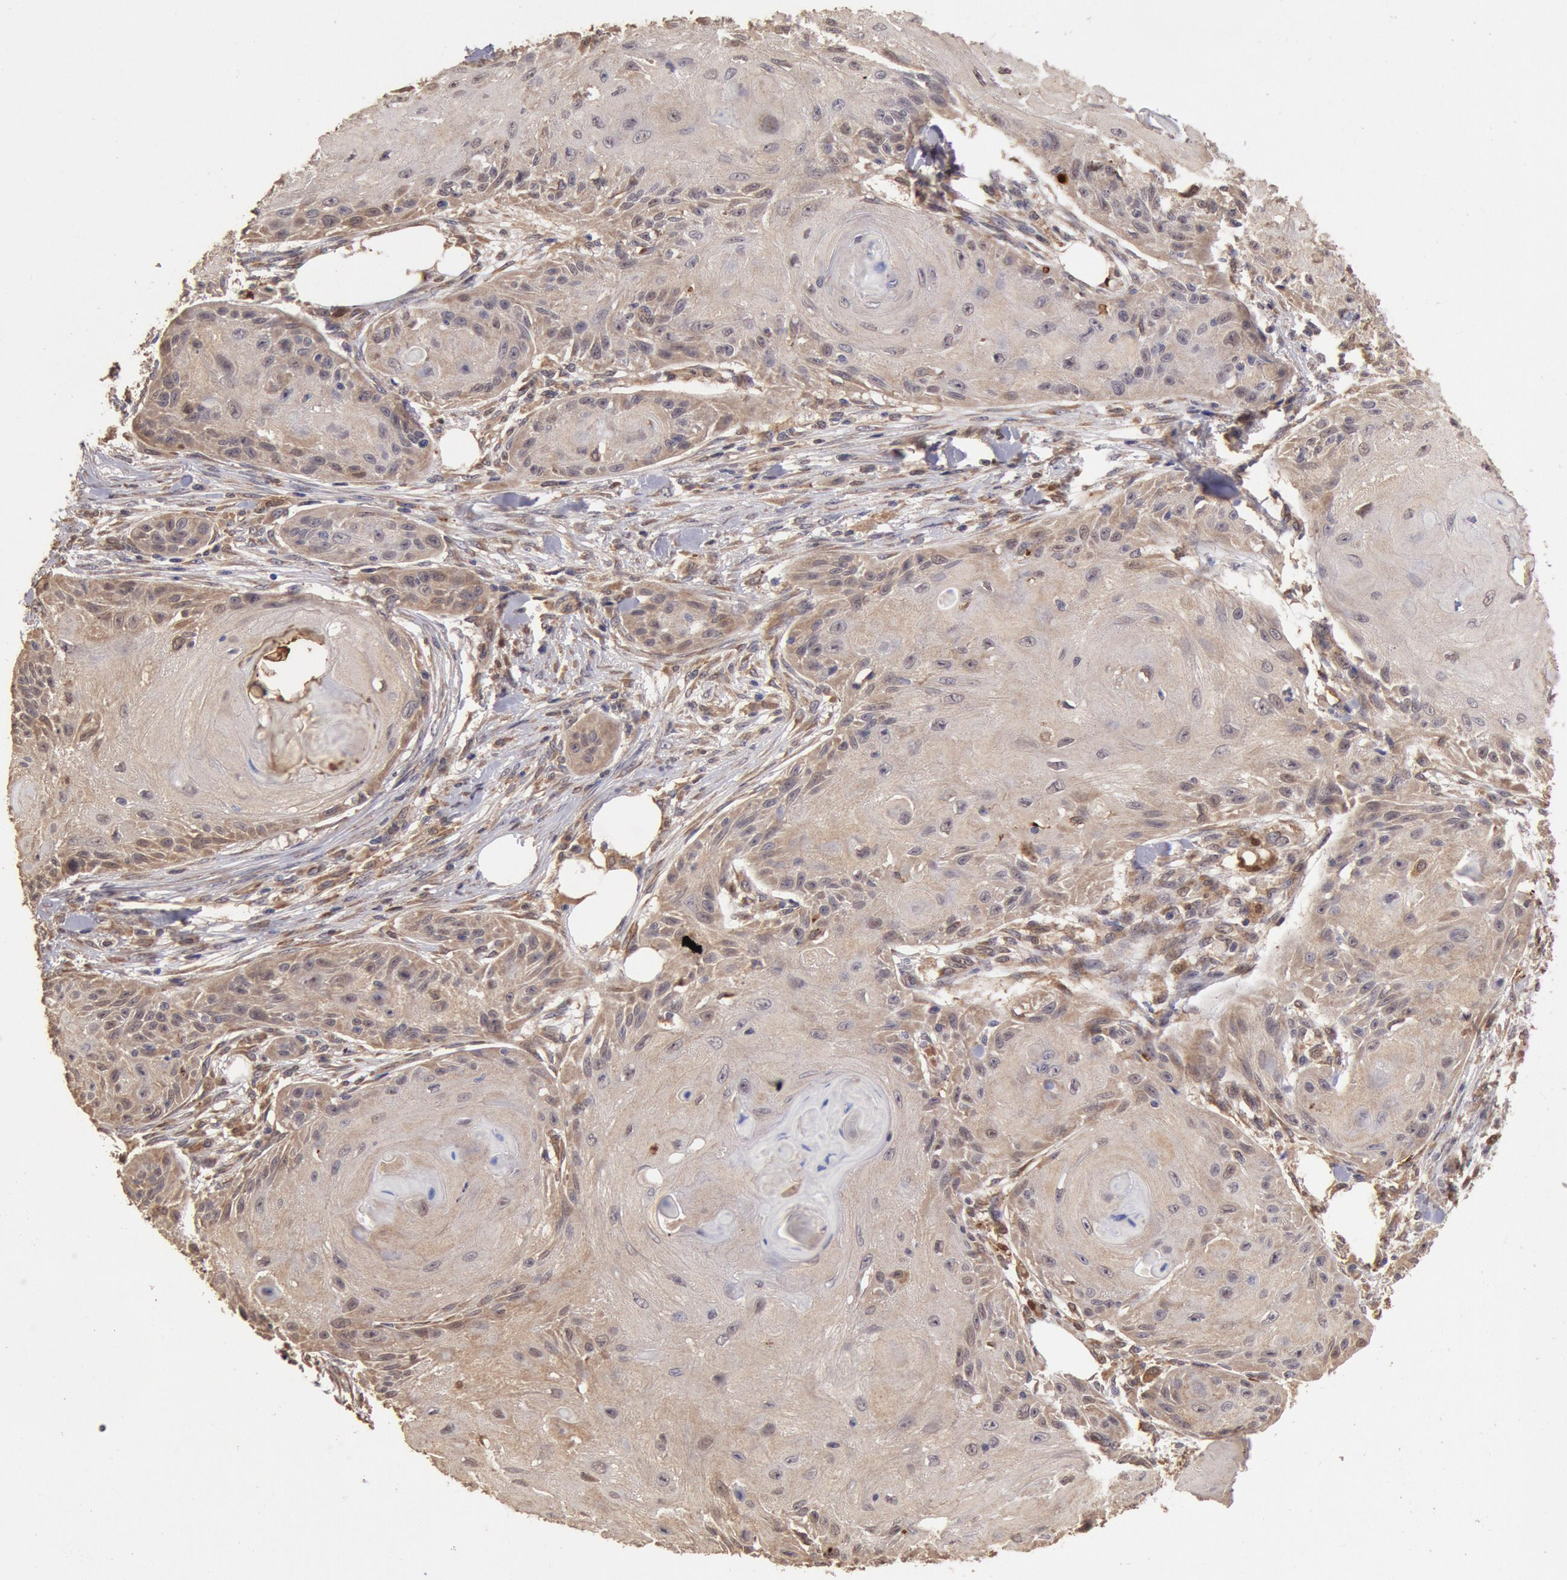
{"staining": {"intensity": "weak", "quantity": ">75%", "location": "cytoplasmic/membranous"}, "tissue": "skin cancer", "cell_type": "Tumor cells", "image_type": "cancer", "snomed": [{"axis": "morphology", "description": "Squamous cell carcinoma, NOS"}, {"axis": "topography", "description": "Skin"}], "caption": "IHC of squamous cell carcinoma (skin) demonstrates low levels of weak cytoplasmic/membranous staining in approximately >75% of tumor cells.", "gene": "COMT", "patient": {"sex": "female", "age": 88}}